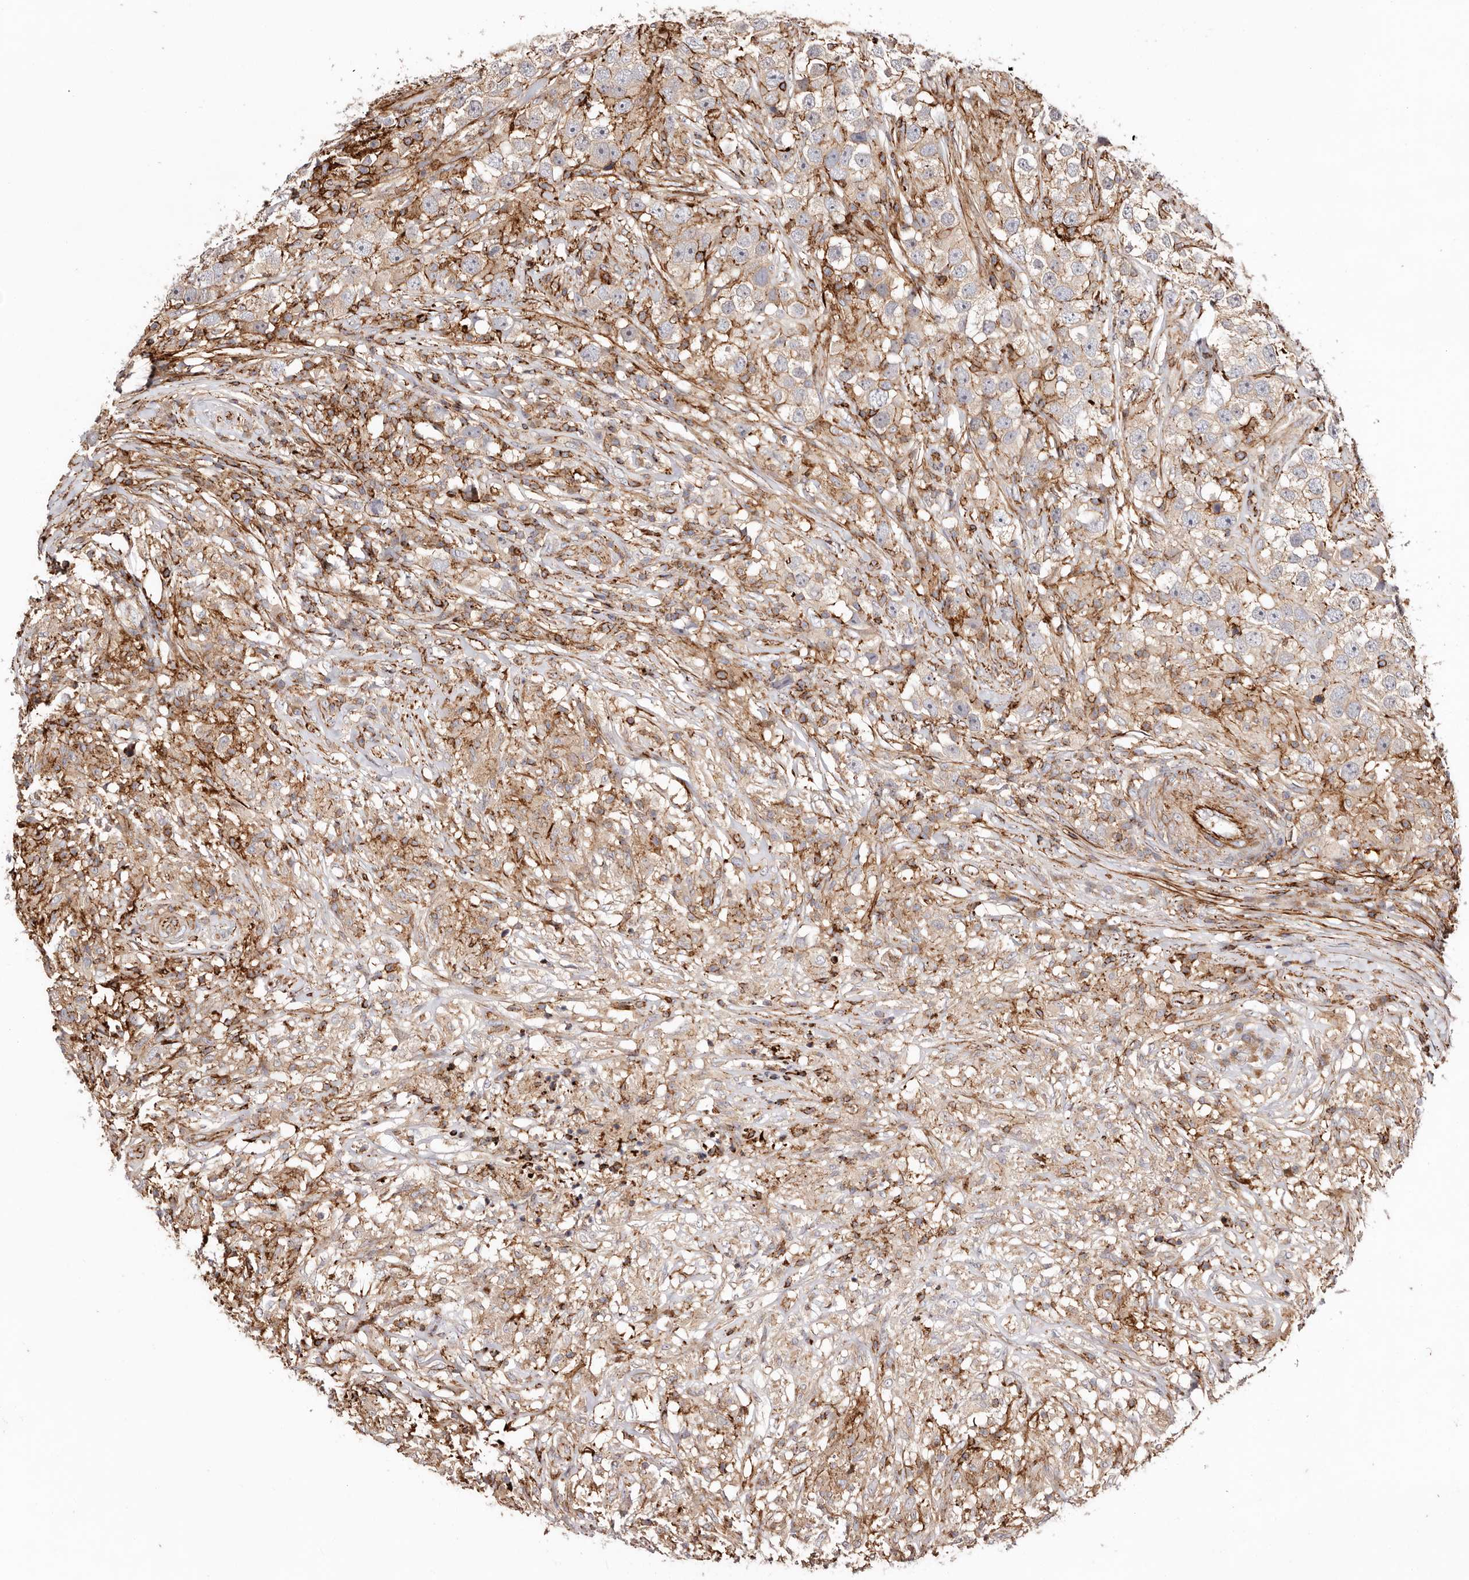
{"staining": {"intensity": "weak", "quantity": ">75%", "location": "cytoplasmic/membranous"}, "tissue": "testis cancer", "cell_type": "Tumor cells", "image_type": "cancer", "snomed": [{"axis": "morphology", "description": "Seminoma, NOS"}, {"axis": "topography", "description": "Testis"}], "caption": "The micrograph shows a brown stain indicating the presence of a protein in the cytoplasmic/membranous of tumor cells in testis cancer (seminoma). (DAB (3,3'-diaminobenzidine) IHC with brightfield microscopy, high magnification).", "gene": "PTPN22", "patient": {"sex": "male", "age": 49}}